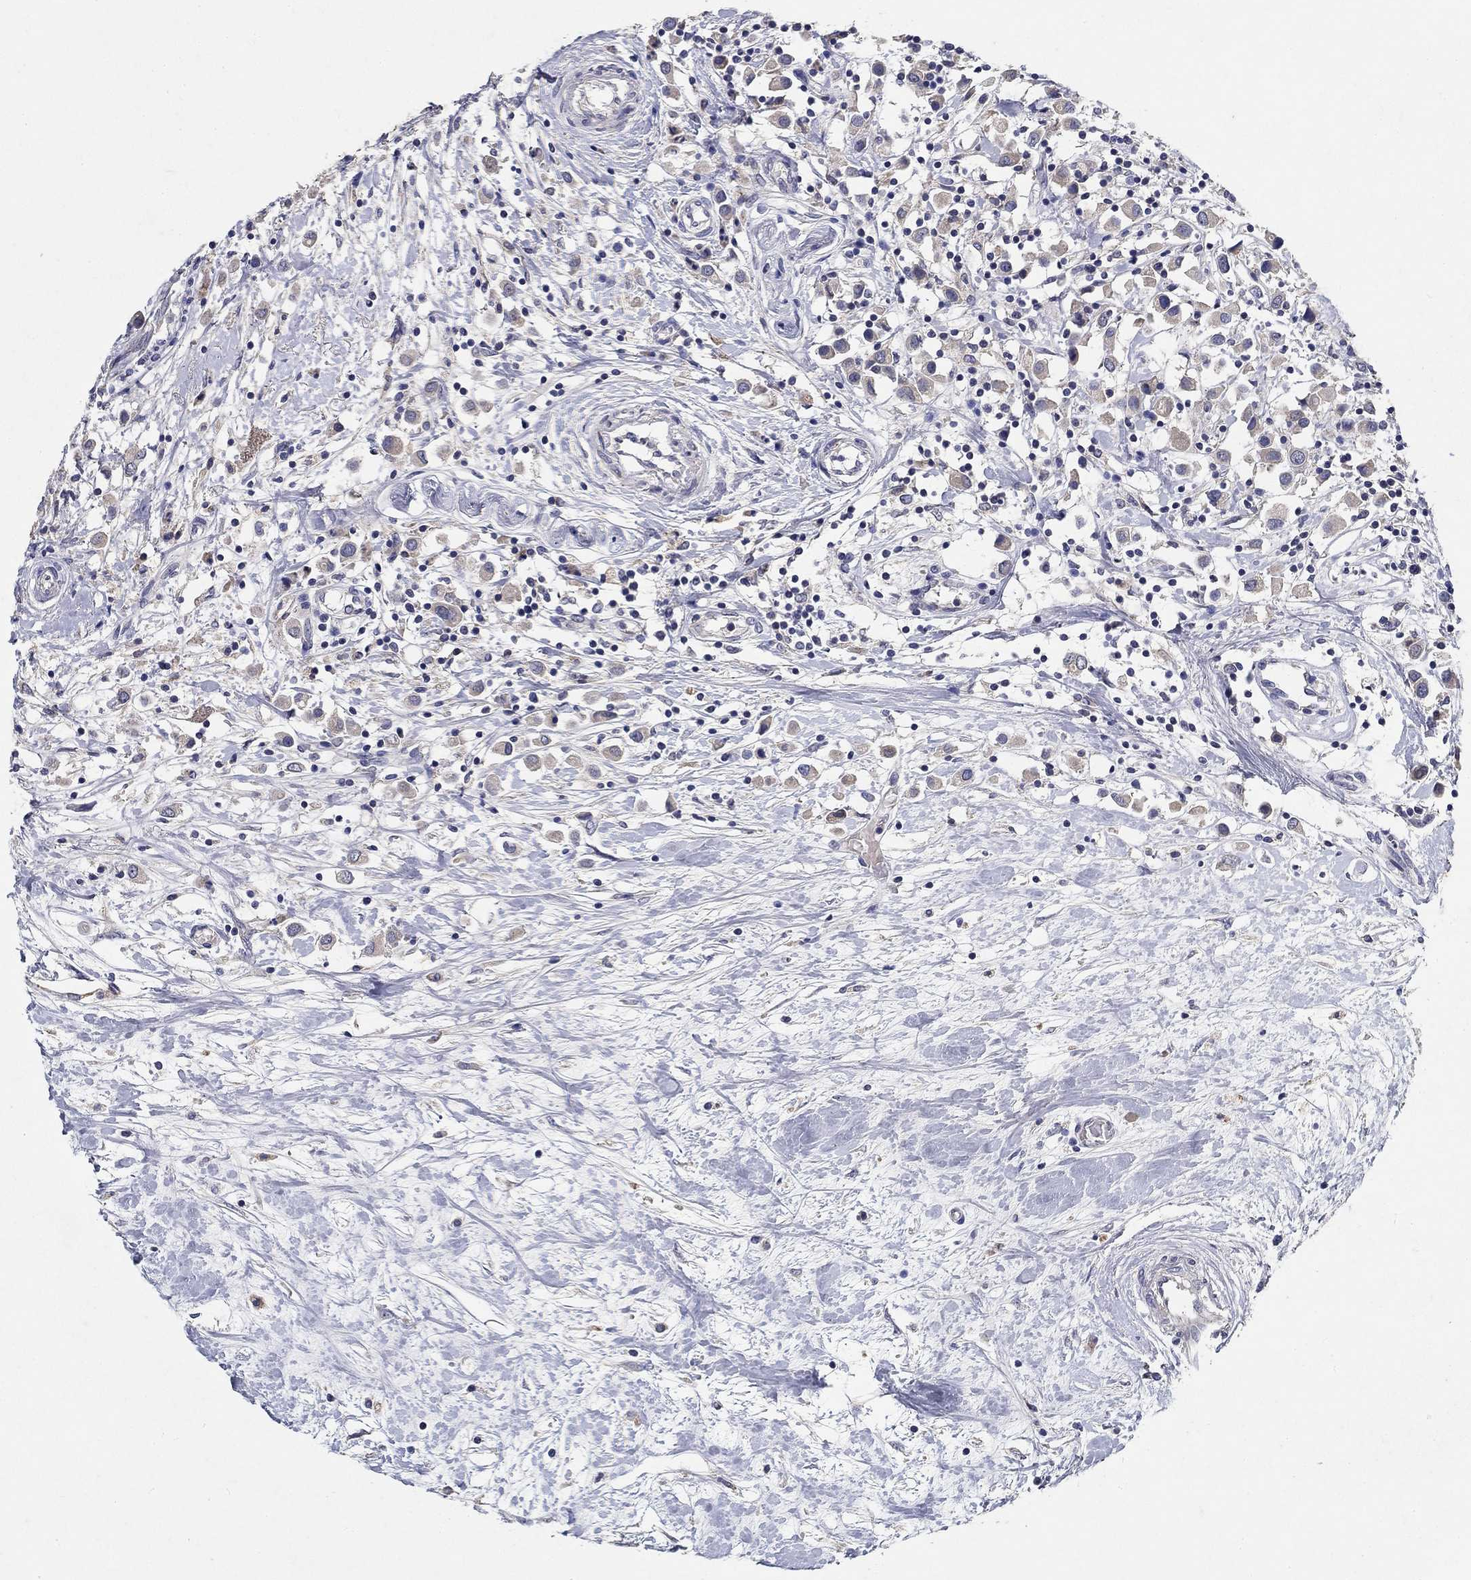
{"staining": {"intensity": "negative", "quantity": "none", "location": "none"}, "tissue": "breast cancer", "cell_type": "Tumor cells", "image_type": "cancer", "snomed": [{"axis": "morphology", "description": "Duct carcinoma"}, {"axis": "topography", "description": "Breast"}], "caption": "The immunohistochemistry photomicrograph has no significant expression in tumor cells of invasive ductal carcinoma (breast) tissue. (Immunohistochemistry (ihc), brightfield microscopy, high magnification).", "gene": "PROZ", "patient": {"sex": "female", "age": 61}}